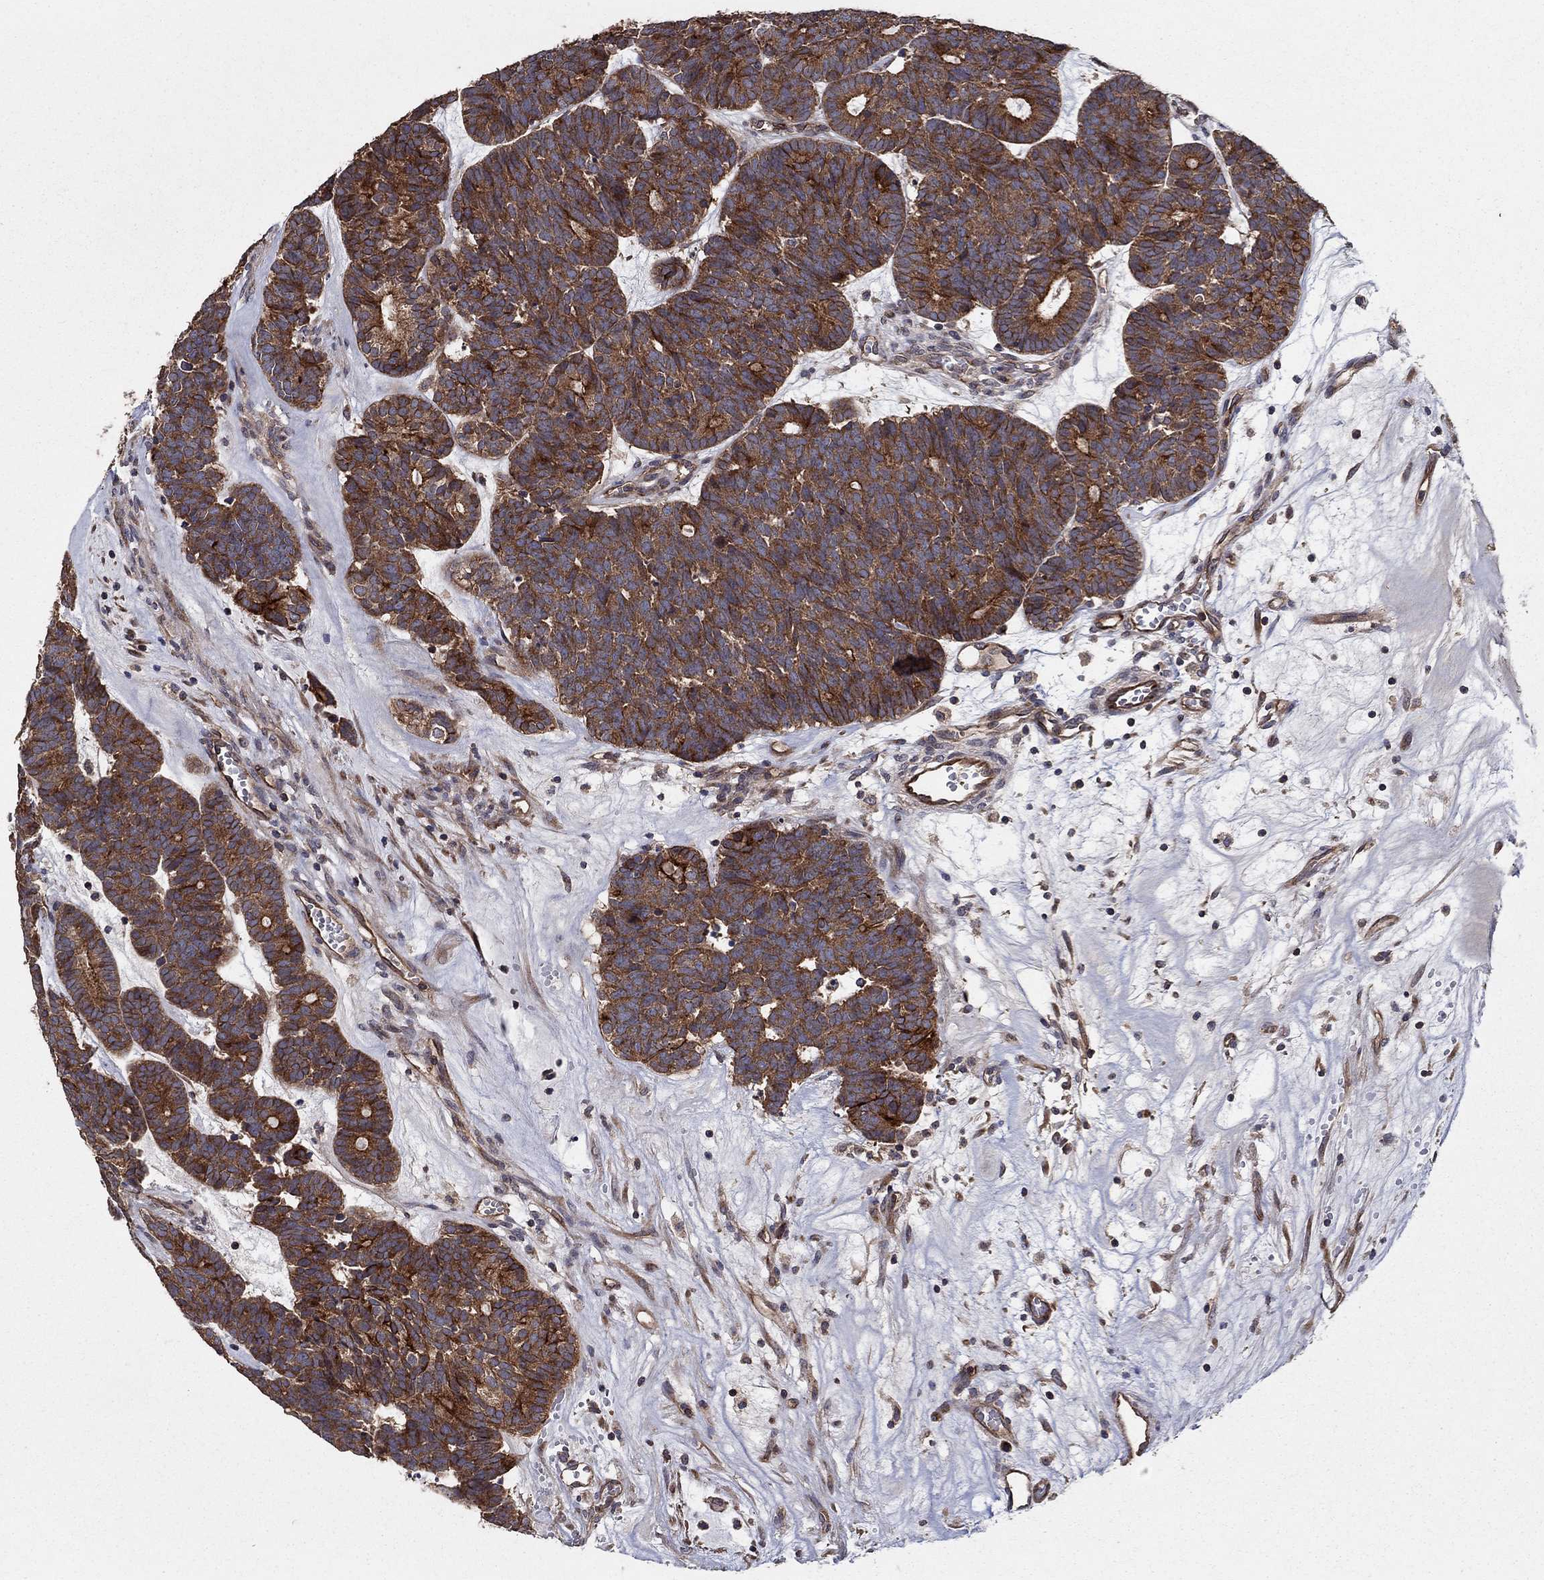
{"staining": {"intensity": "strong", "quantity": "25%-75%", "location": "cytoplasmic/membranous"}, "tissue": "head and neck cancer", "cell_type": "Tumor cells", "image_type": "cancer", "snomed": [{"axis": "morphology", "description": "Adenocarcinoma, NOS"}, {"axis": "topography", "description": "Head-Neck"}], "caption": "Human head and neck cancer (adenocarcinoma) stained for a protein (brown) shows strong cytoplasmic/membranous positive staining in approximately 25%-75% of tumor cells.", "gene": "BMERB1", "patient": {"sex": "female", "age": 81}}